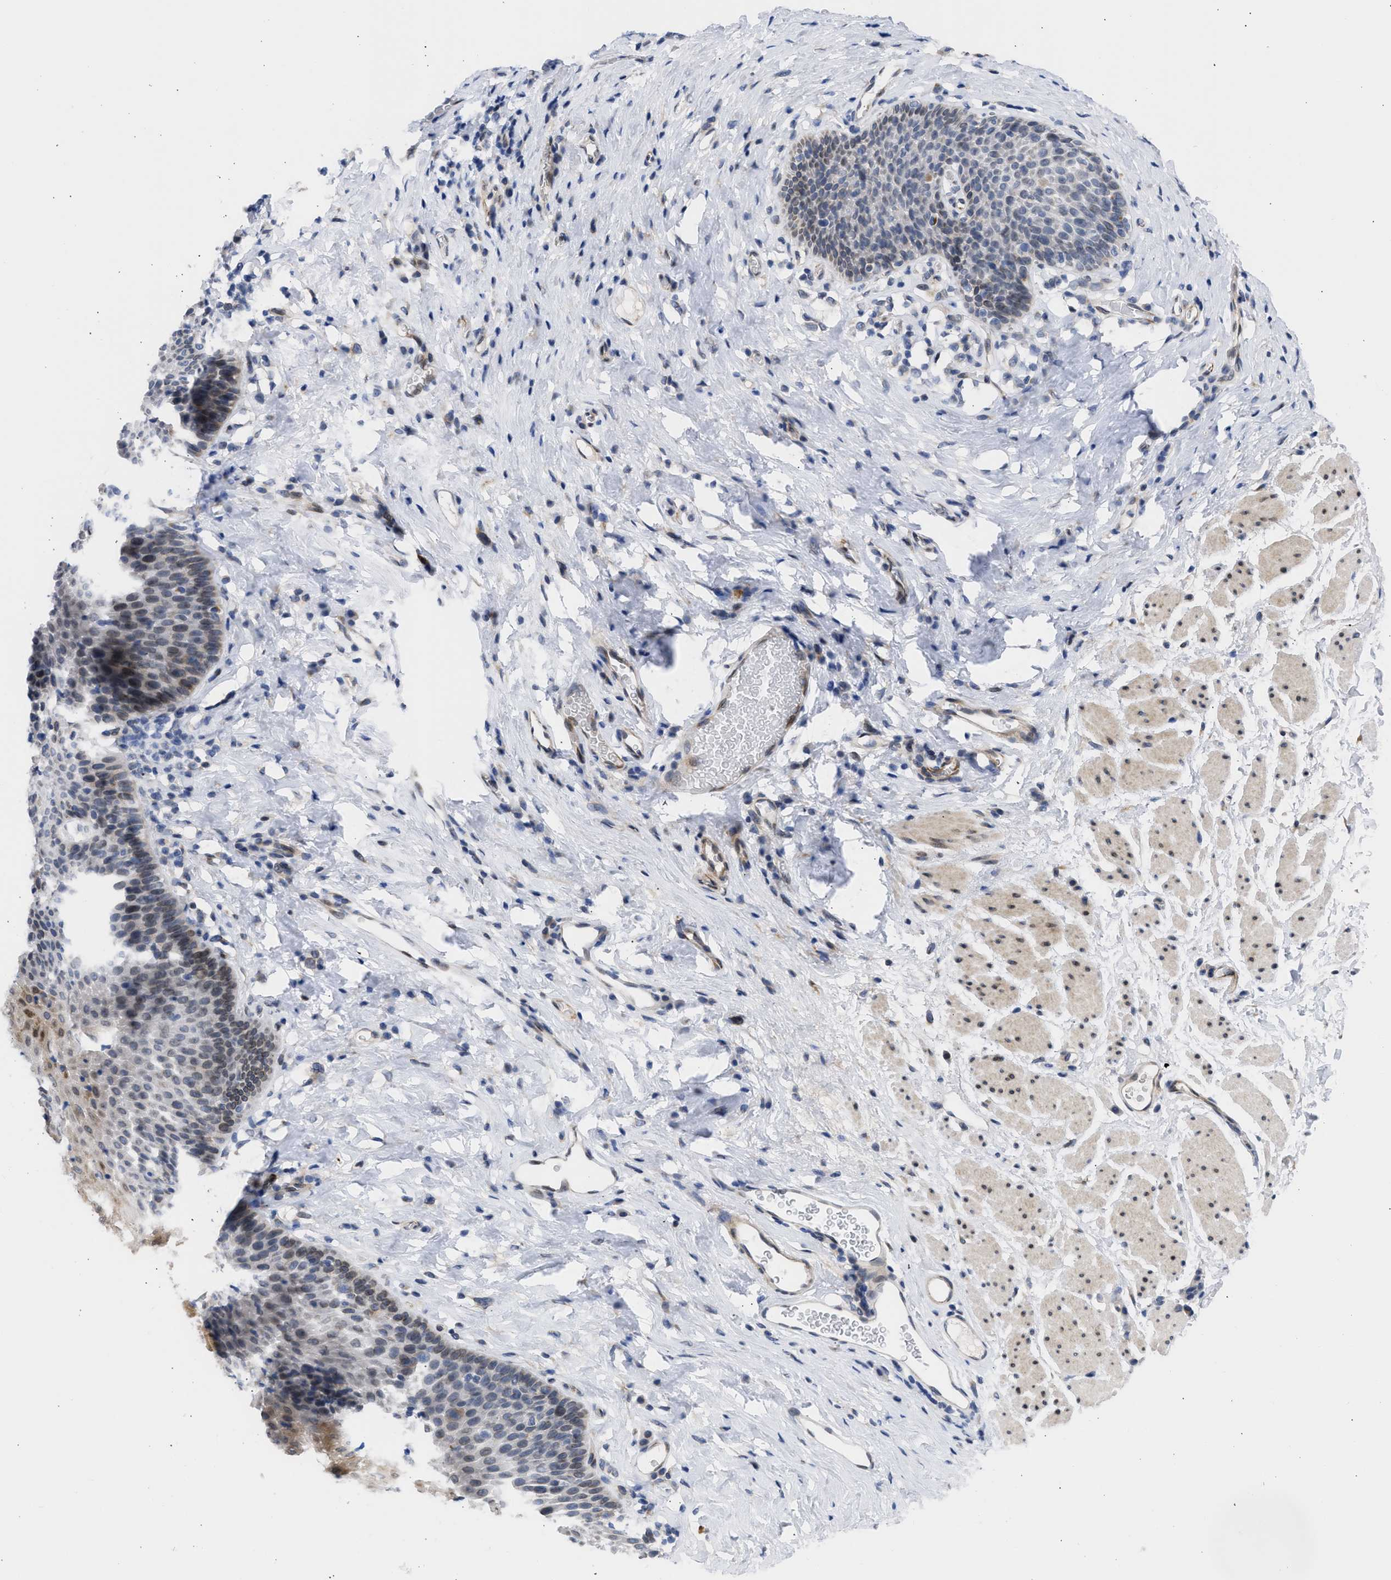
{"staining": {"intensity": "moderate", "quantity": "25%-75%", "location": "cytoplasmic/membranous,nuclear"}, "tissue": "esophagus", "cell_type": "Squamous epithelial cells", "image_type": "normal", "snomed": [{"axis": "morphology", "description": "Normal tissue, NOS"}, {"axis": "topography", "description": "Esophagus"}], "caption": "About 25%-75% of squamous epithelial cells in normal esophagus demonstrate moderate cytoplasmic/membranous,nuclear protein positivity as visualized by brown immunohistochemical staining.", "gene": "NUP35", "patient": {"sex": "female", "age": 61}}